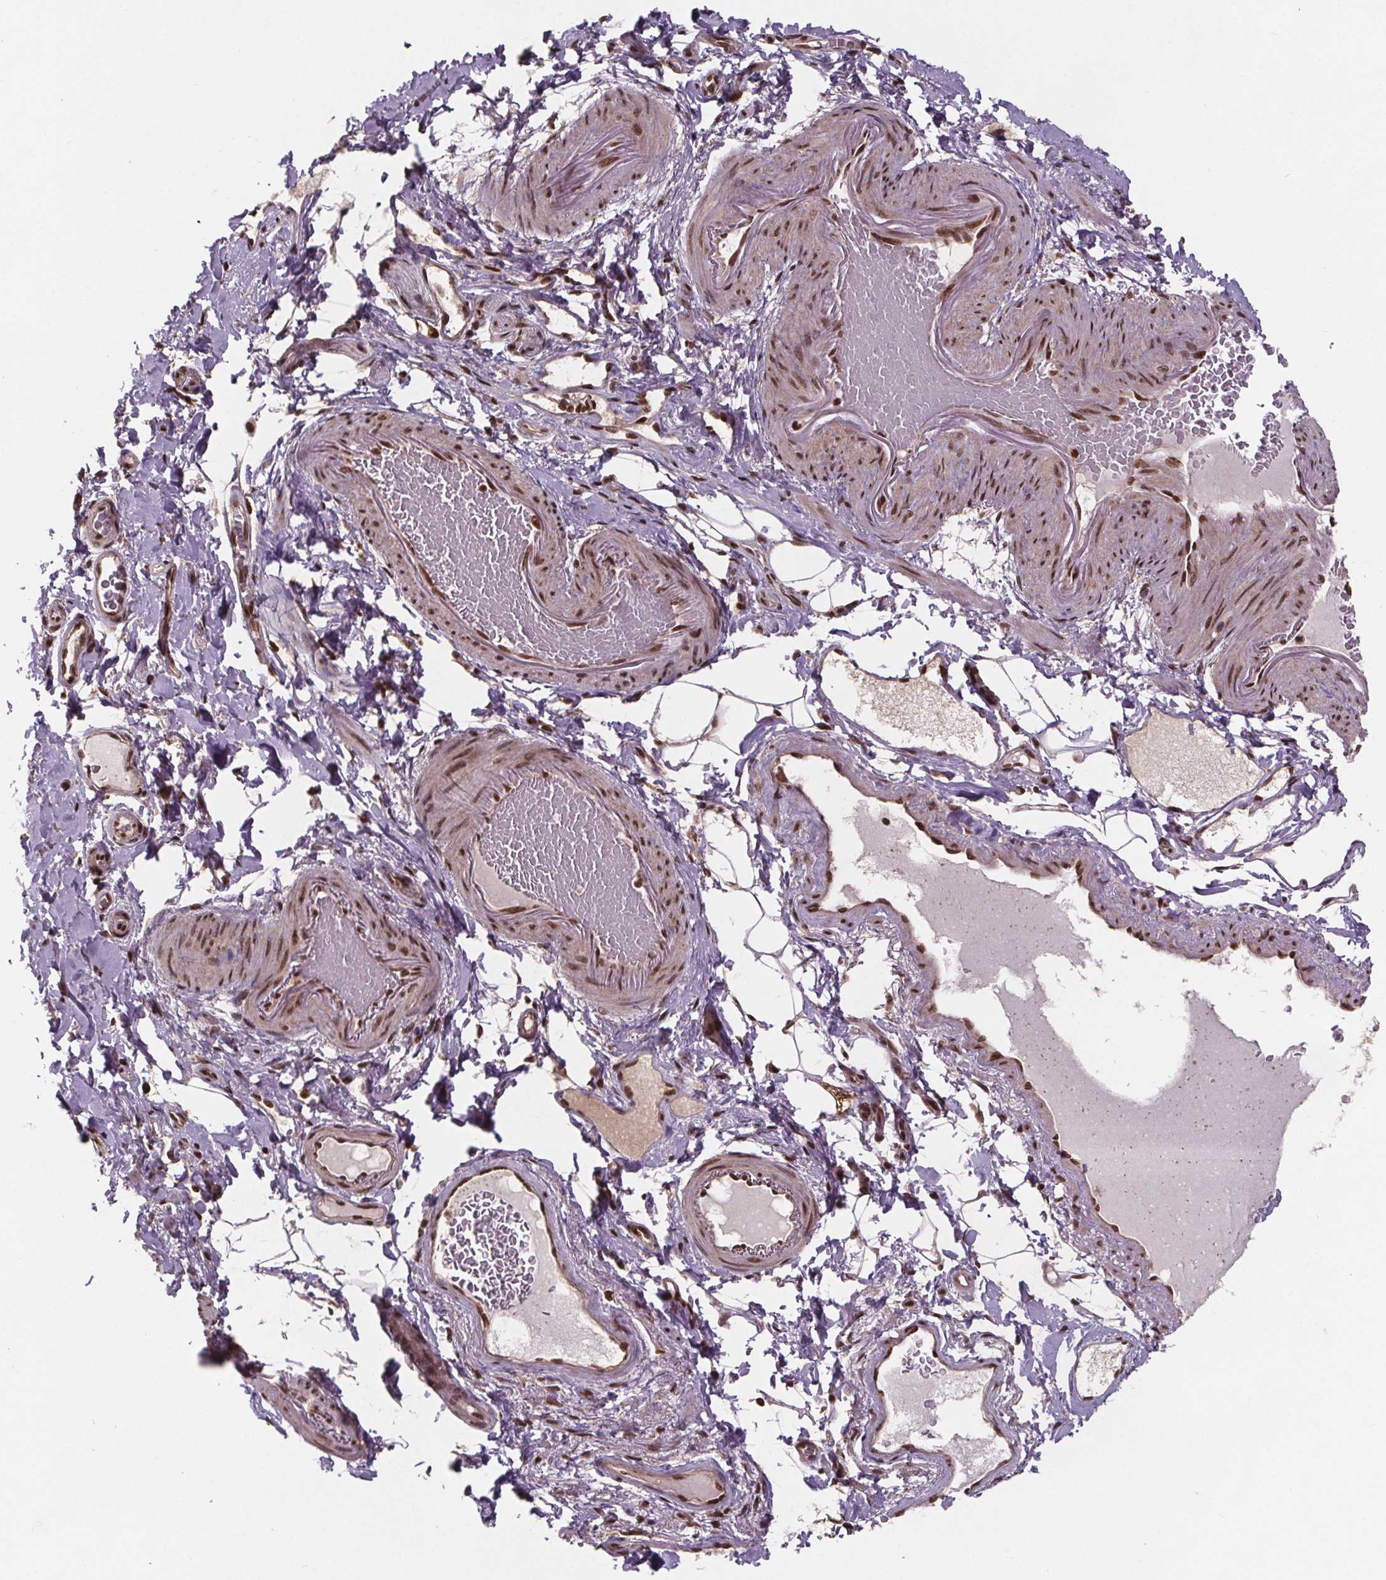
{"staining": {"intensity": "strong", "quantity": ">75%", "location": "nuclear"}, "tissue": "smooth muscle", "cell_type": "Smooth muscle cells", "image_type": "normal", "snomed": [{"axis": "morphology", "description": "Normal tissue, NOS"}, {"axis": "topography", "description": "Smooth muscle"}, {"axis": "topography", "description": "Colon"}], "caption": "Benign smooth muscle reveals strong nuclear expression in about >75% of smooth muscle cells, visualized by immunohistochemistry. (Stains: DAB (3,3'-diaminobenzidine) in brown, nuclei in blue, Microscopy: brightfield microscopy at high magnification).", "gene": "JARID2", "patient": {"sex": "male", "age": 73}}